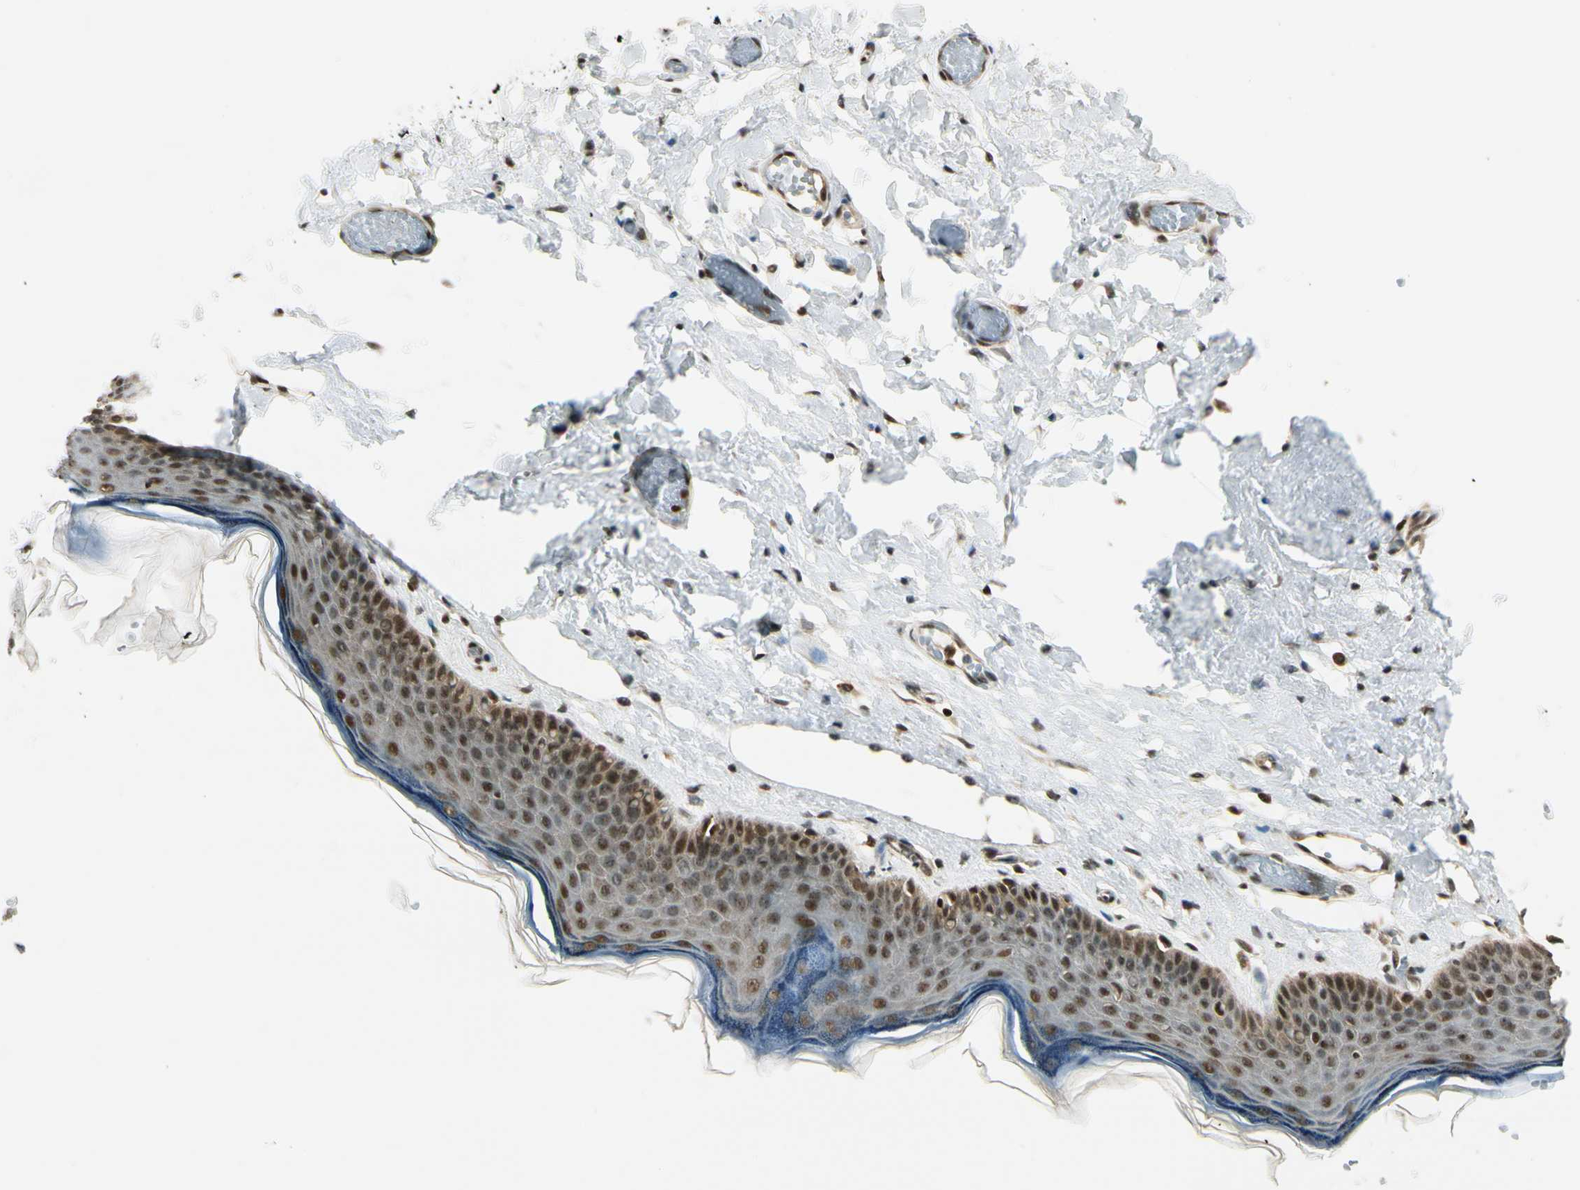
{"staining": {"intensity": "strong", "quantity": ">75%", "location": "cytoplasmic/membranous,nuclear"}, "tissue": "skin", "cell_type": "Epidermal cells", "image_type": "normal", "snomed": [{"axis": "morphology", "description": "Normal tissue, NOS"}, {"axis": "morphology", "description": "Inflammation, NOS"}, {"axis": "topography", "description": "Vulva"}], "caption": "About >75% of epidermal cells in benign skin demonstrate strong cytoplasmic/membranous,nuclear protein expression as visualized by brown immunohistochemical staining.", "gene": "DAXX", "patient": {"sex": "female", "age": 84}}